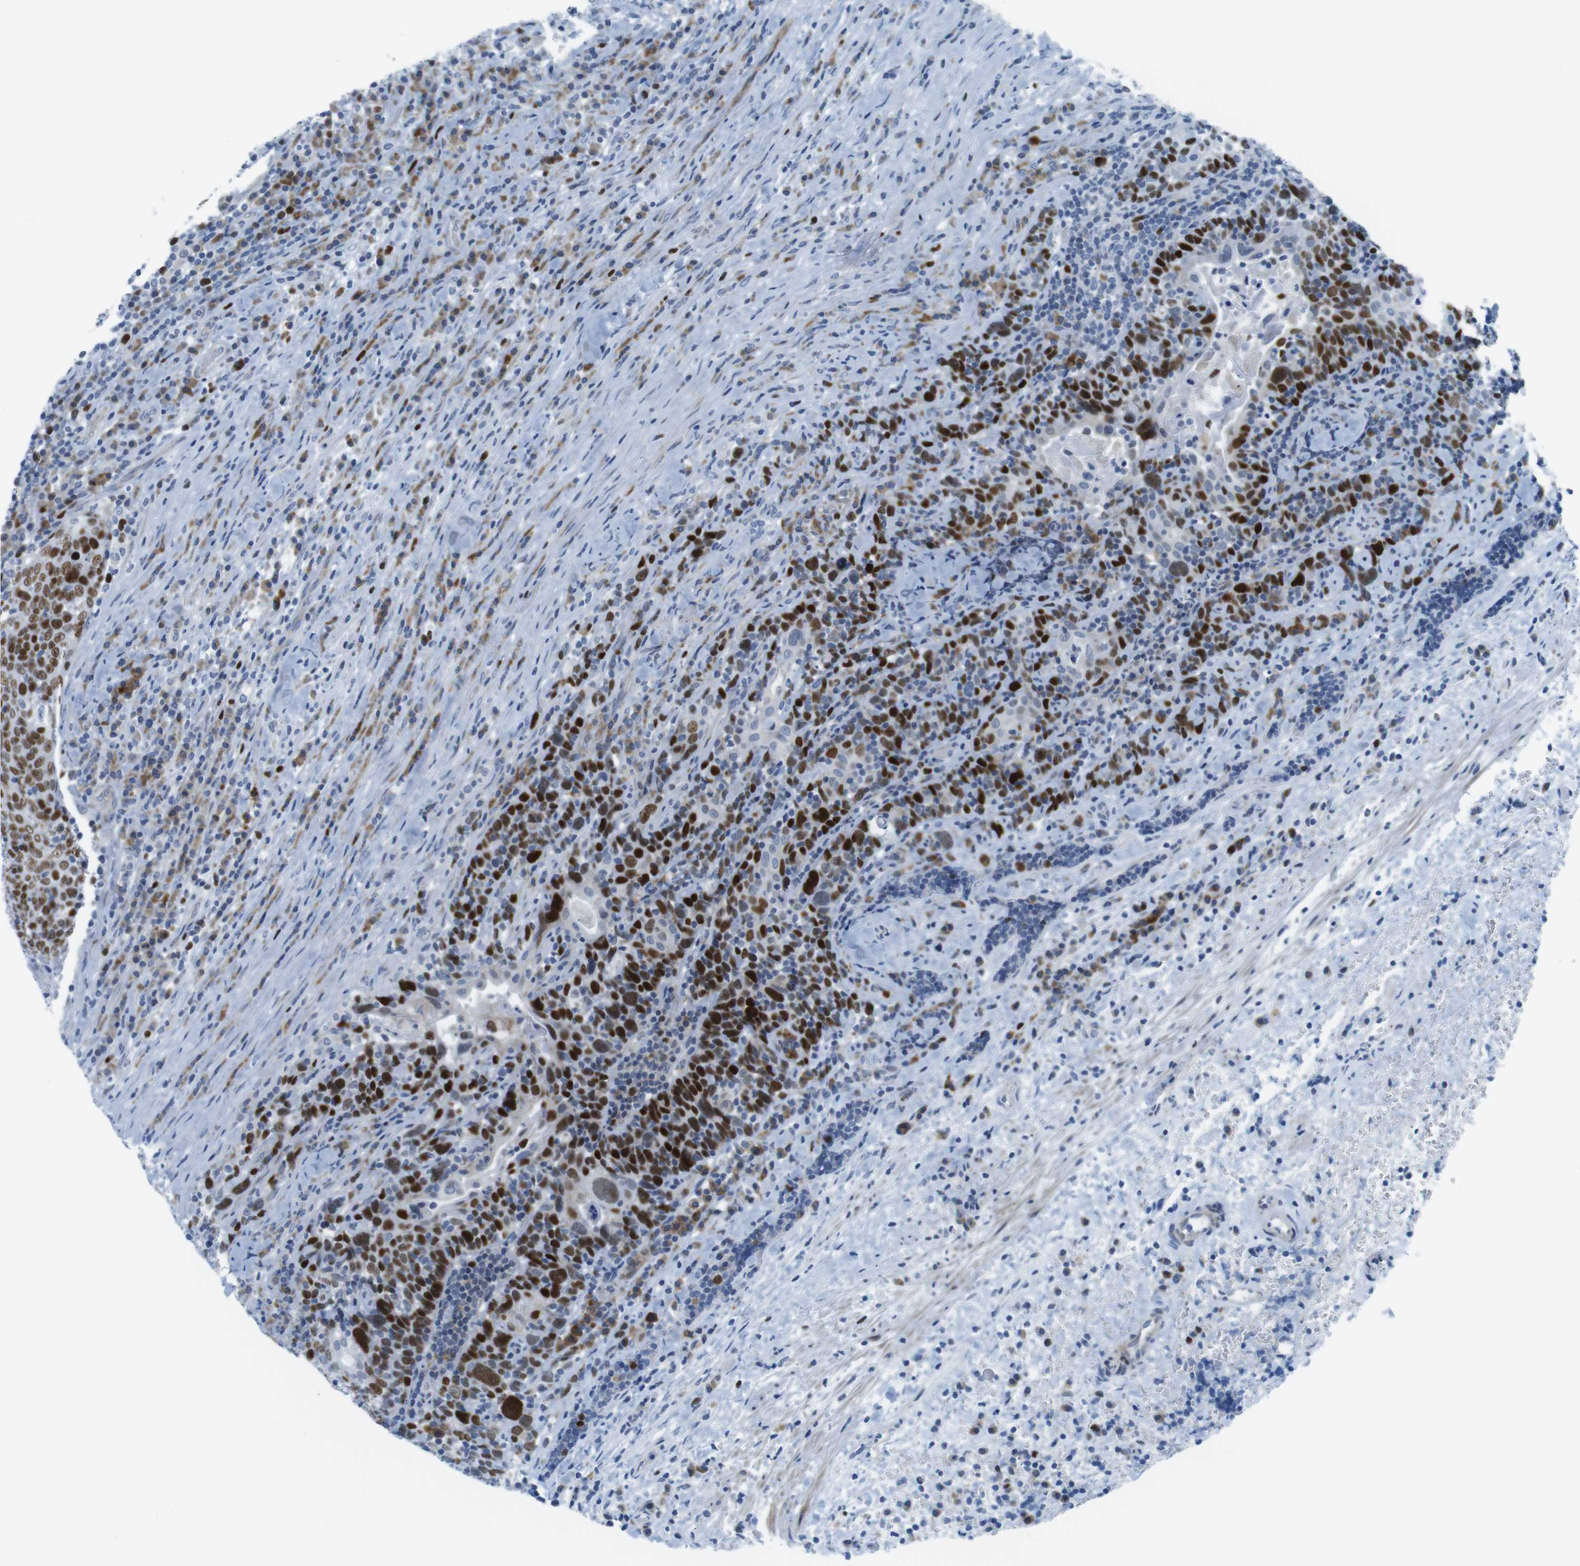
{"staining": {"intensity": "strong", "quantity": ">75%", "location": "nuclear"}, "tissue": "head and neck cancer", "cell_type": "Tumor cells", "image_type": "cancer", "snomed": [{"axis": "morphology", "description": "Squamous cell carcinoma, NOS"}, {"axis": "morphology", "description": "Squamous cell carcinoma, metastatic, NOS"}, {"axis": "topography", "description": "Lymph node"}, {"axis": "topography", "description": "Head-Neck"}], "caption": "A histopathology image of head and neck cancer (metastatic squamous cell carcinoma) stained for a protein displays strong nuclear brown staining in tumor cells.", "gene": "CHAF1A", "patient": {"sex": "male", "age": 62}}